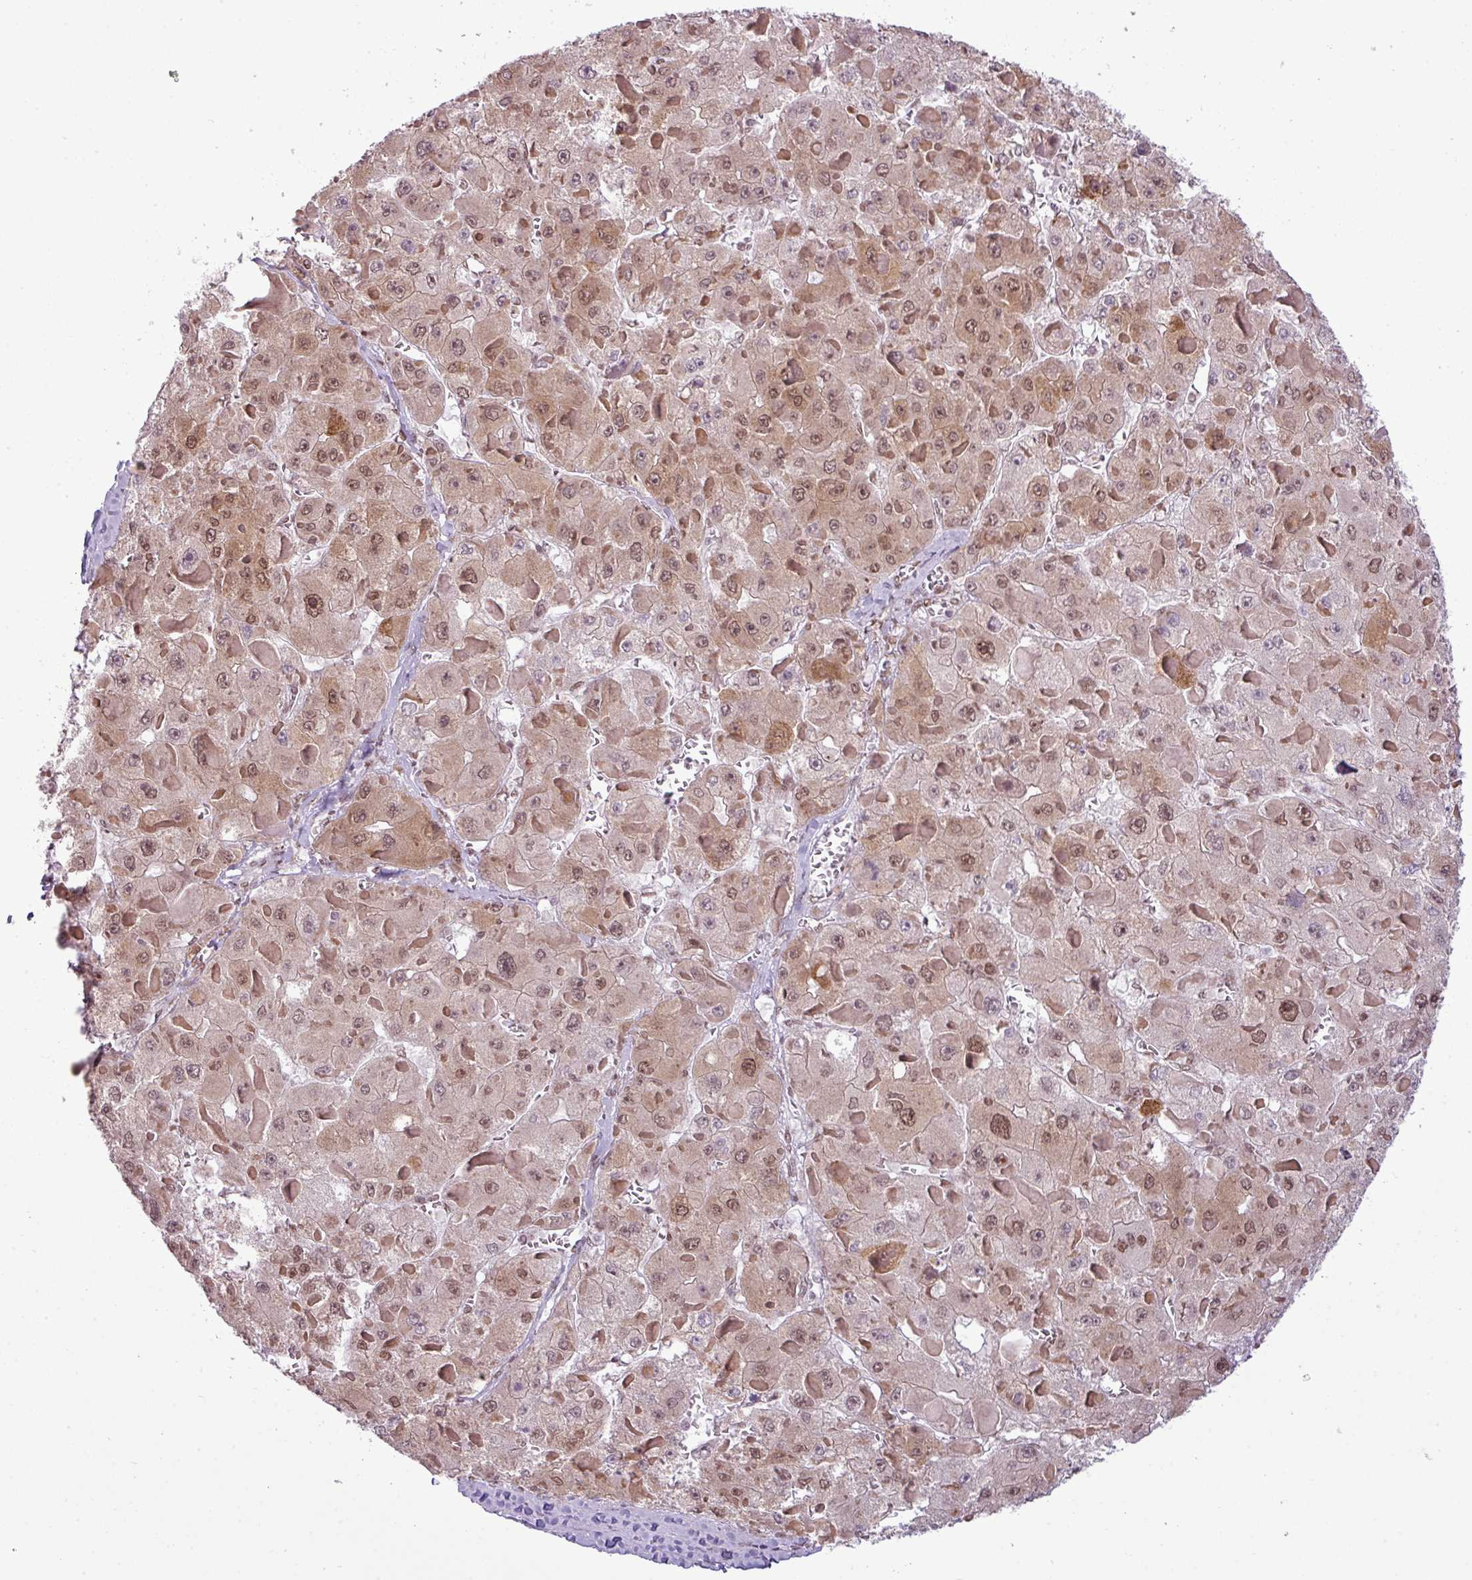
{"staining": {"intensity": "moderate", "quantity": ">75%", "location": "cytoplasmic/membranous,nuclear"}, "tissue": "liver cancer", "cell_type": "Tumor cells", "image_type": "cancer", "snomed": [{"axis": "morphology", "description": "Carcinoma, Hepatocellular, NOS"}, {"axis": "topography", "description": "Liver"}], "caption": "Brown immunohistochemical staining in human liver hepatocellular carcinoma demonstrates moderate cytoplasmic/membranous and nuclear positivity in about >75% of tumor cells.", "gene": "ARL6IP4", "patient": {"sex": "female", "age": 73}}